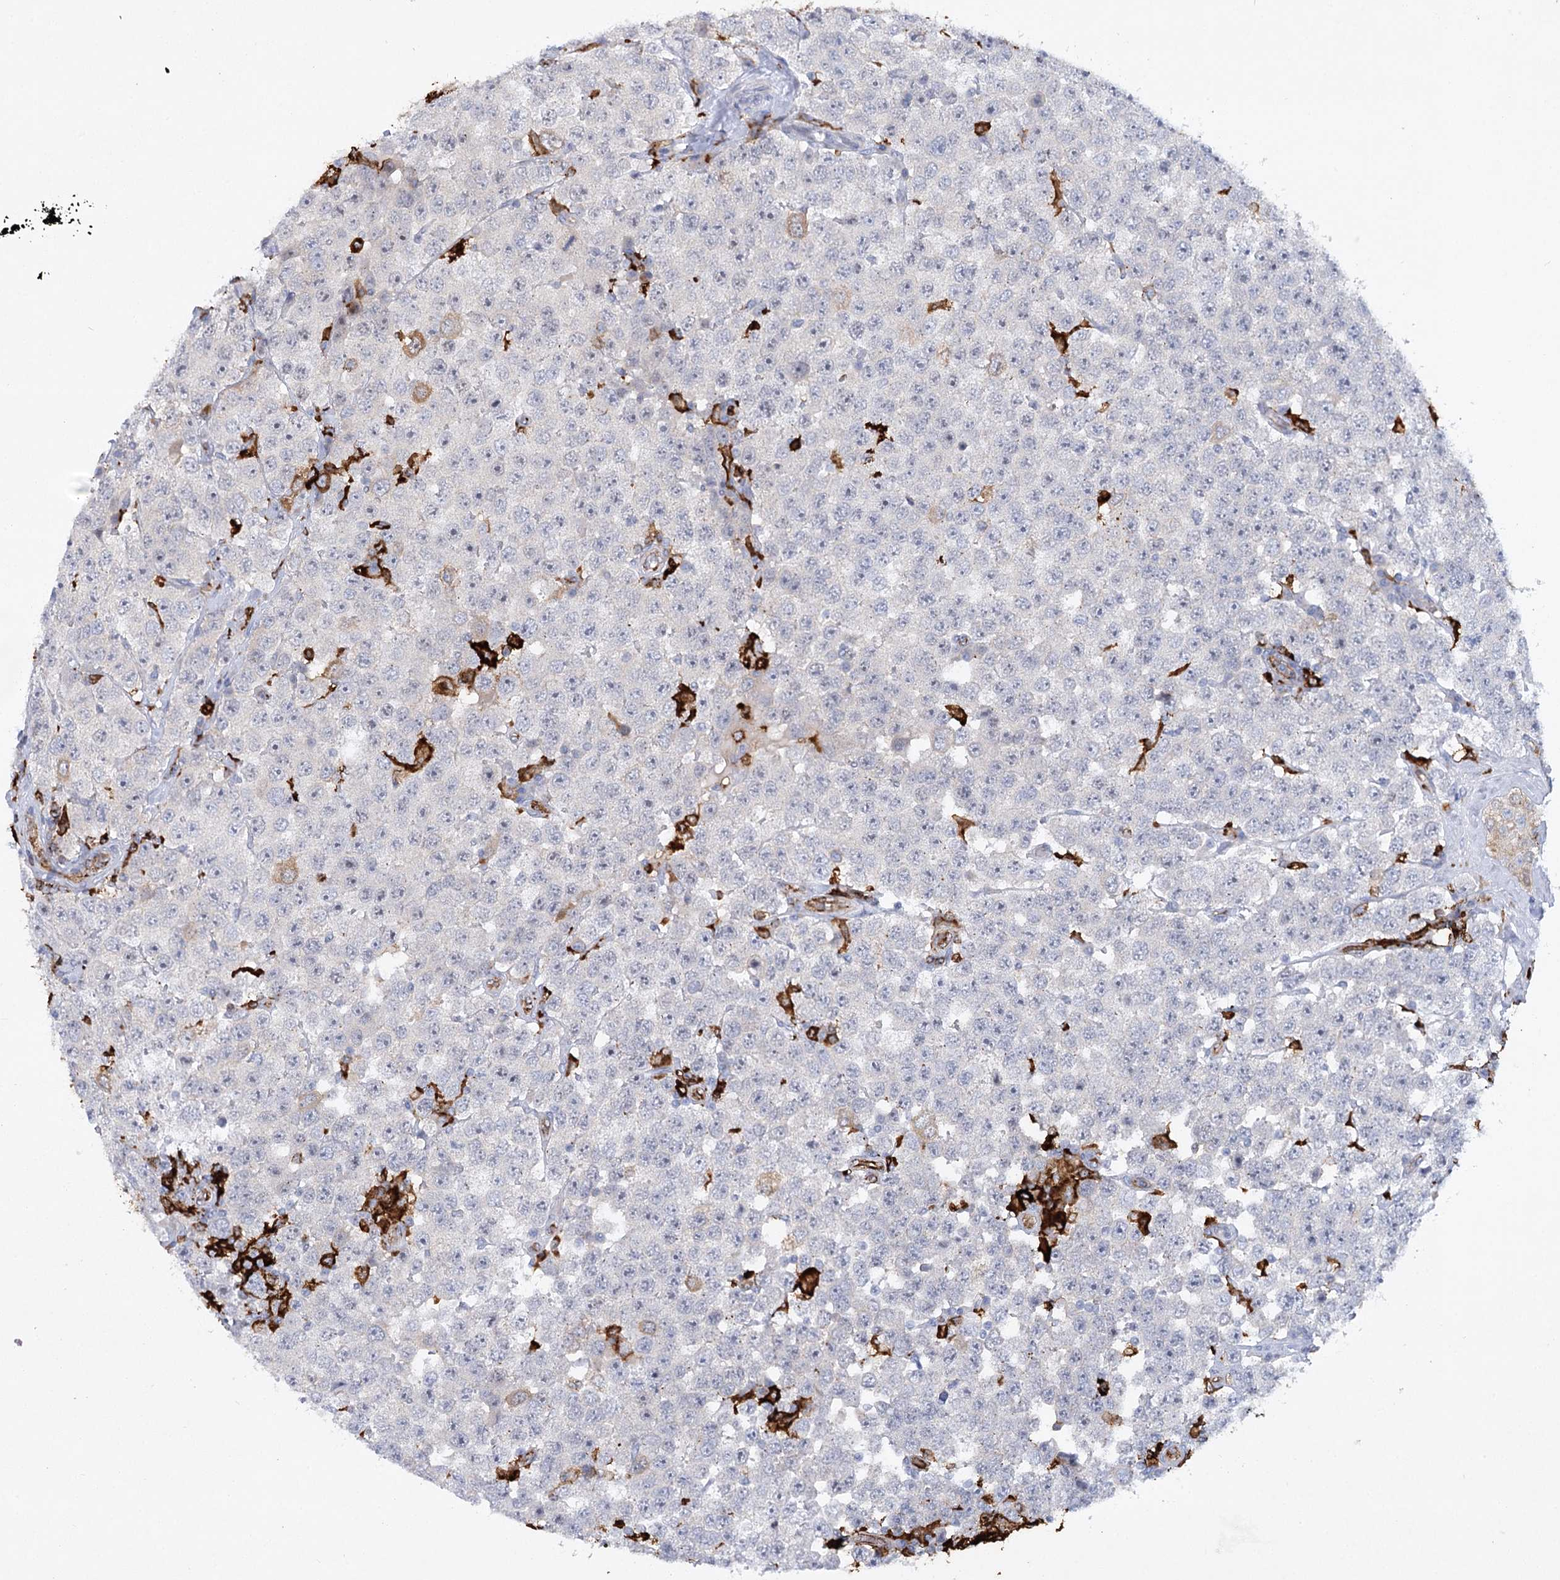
{"staining": {"intensity": "negative", "quantity": "none", "location": "none"}, "tissue": "testis cancer", "cell_type": "Tumor cells", "image_type": "cancer", "snomed": [{"axis": "morphology", "description": "Seminoma, NOS"}, {"axis": "topography", "description": "Testis"}], "caption": "Tumor cells are negative for protein expression in human testis cancer (seminoma).", "gene": "PIWIL4", "patient": {"sex": "male", "age": 28}}